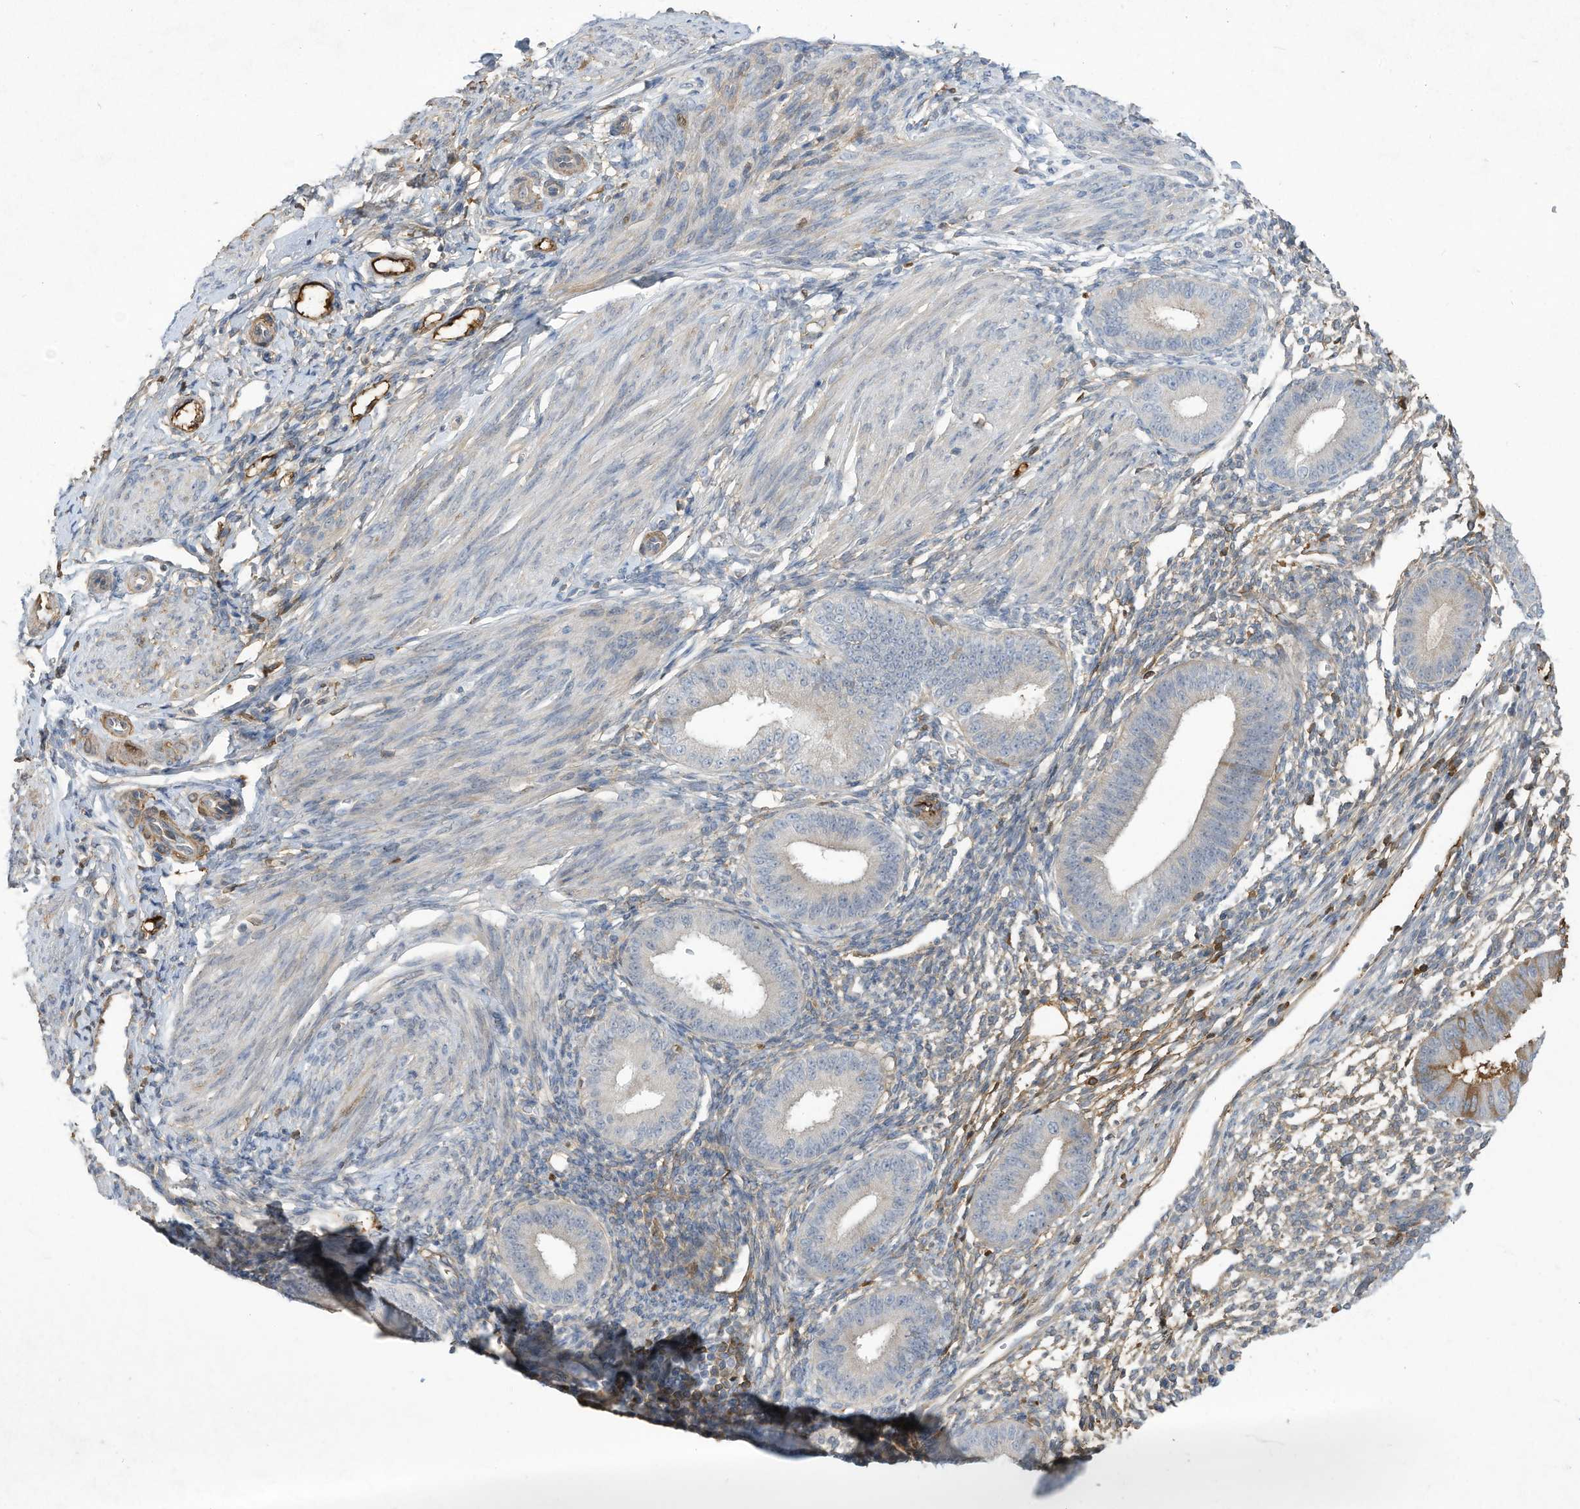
{"staining": {"intensity": "weak", "quantity": "<25%", "location": "cytoplasmic/membranous"}, "tissue": "endometrium", "cell_type": "Cells in endometrial stroma", "image_type": "normal", "snomed": [{"axis": "morphology", "description": "Normal tissue, NOS"}, {"axis": "topography", "description": "Uterus"}, {"axis": "topography", "description": "Endometrium"}], "caption": "Immunohistochemistry photomicrograph of normal human endometrium stained for a protein (brown), which shows no positivity in cells in endometrial stroma. Brightfield microscopy of IHC stained with DAB (3,3'-diaminobenzidine) (brown) and hematoxylin (blue), captured at high magnification.", "gene": "HAS3", "patient": {"sex": "female", "age": 48}}